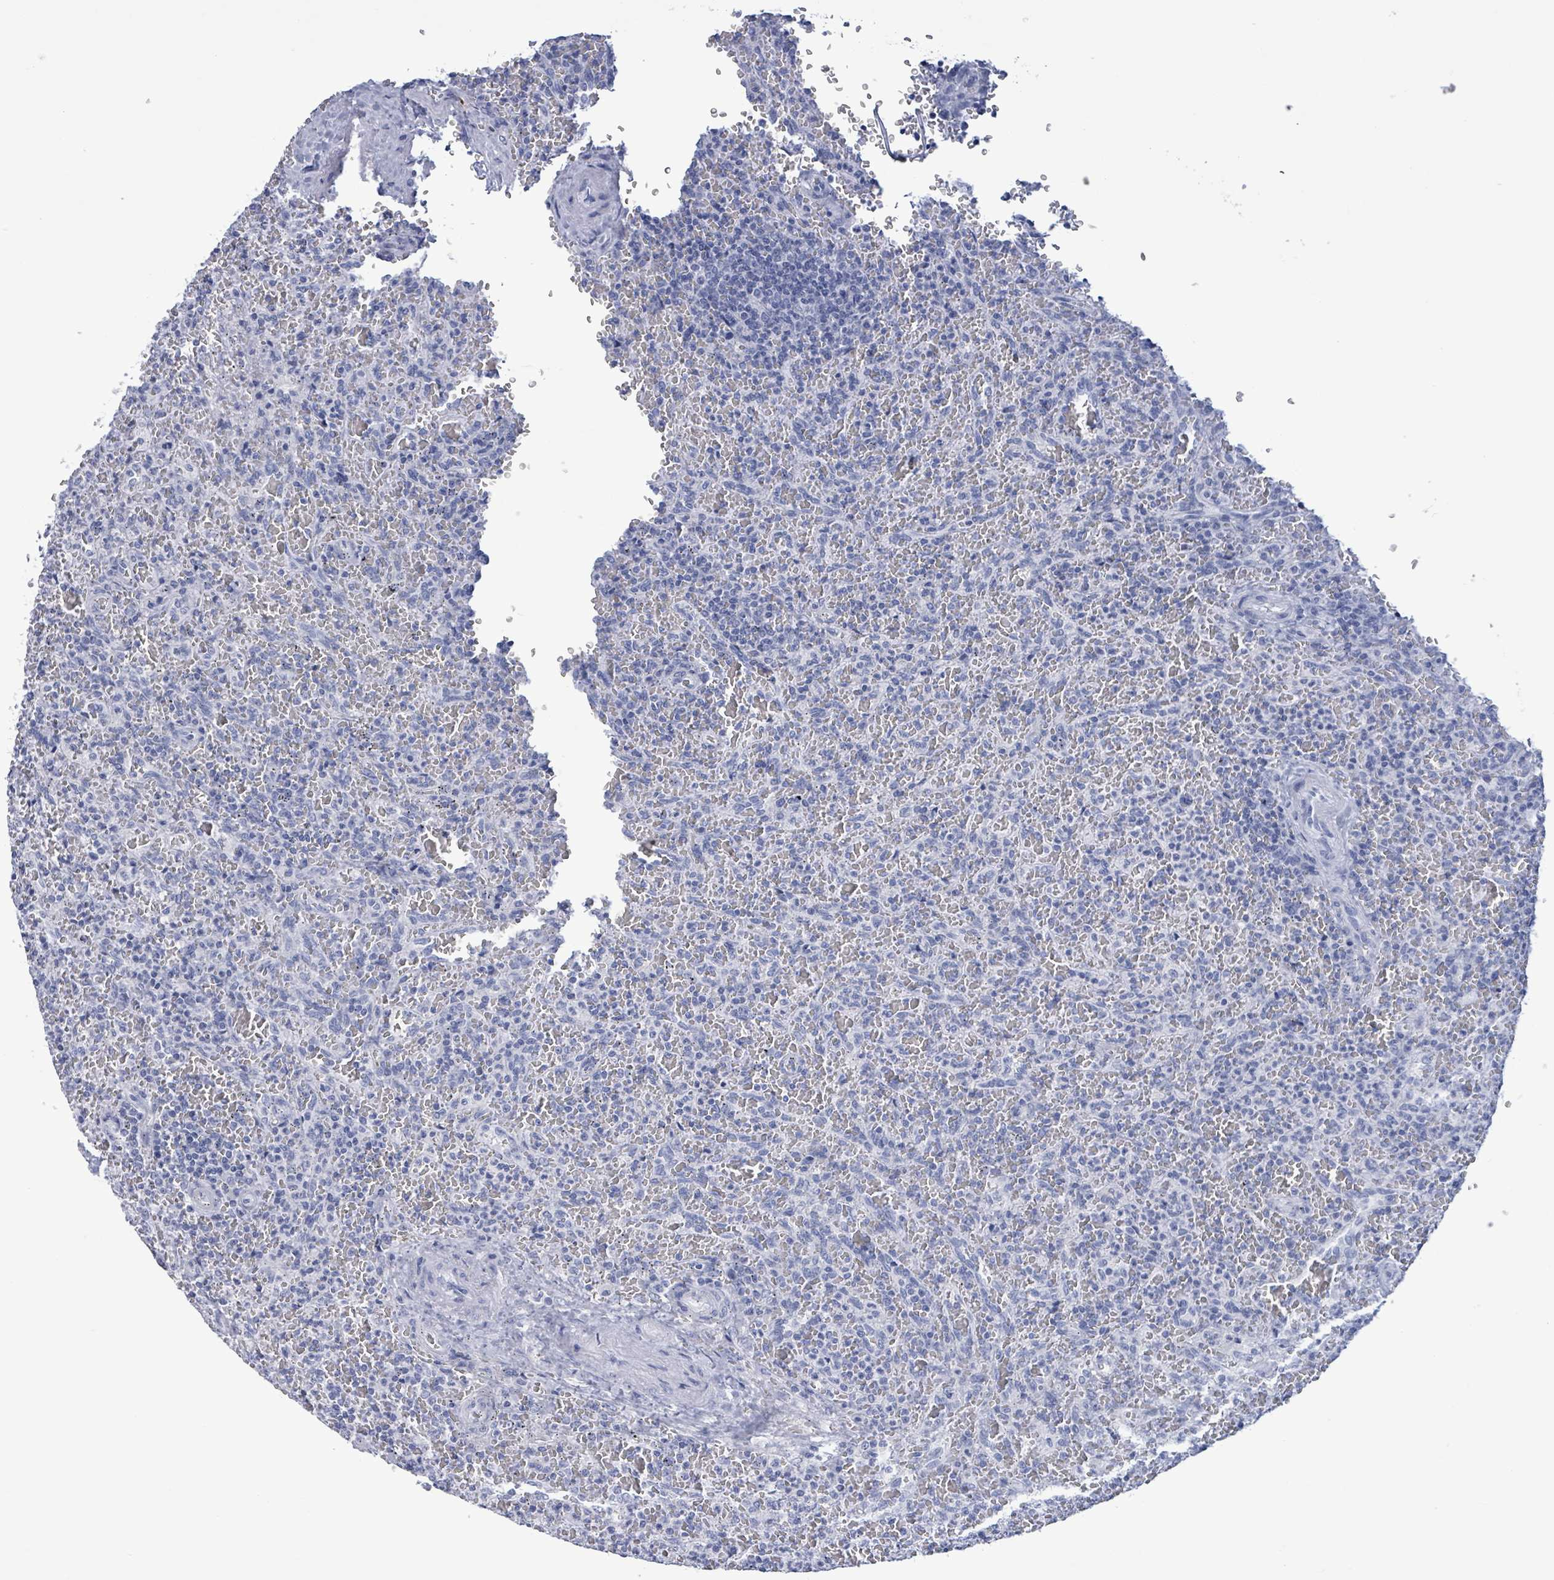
{"staining": {"intensity": "negative", "quantity": "none", "location": "none"}, "tissue": "lymphoma", "cell_type": "Tumor cells", "image_type": "cancer", "snomed": [{"axis": "morphology", "description": "Malignant lymphoma, non-Hodgkin's type, Low grade"}, {"axis": "topography", "description": "Spleen"}], "caption": "A histopathology image of lymphoma stained for a protein displays no brown staining in tumor cells.", "gene": "NKX2-1", "patient": {"sex": "female", "age": 64}}